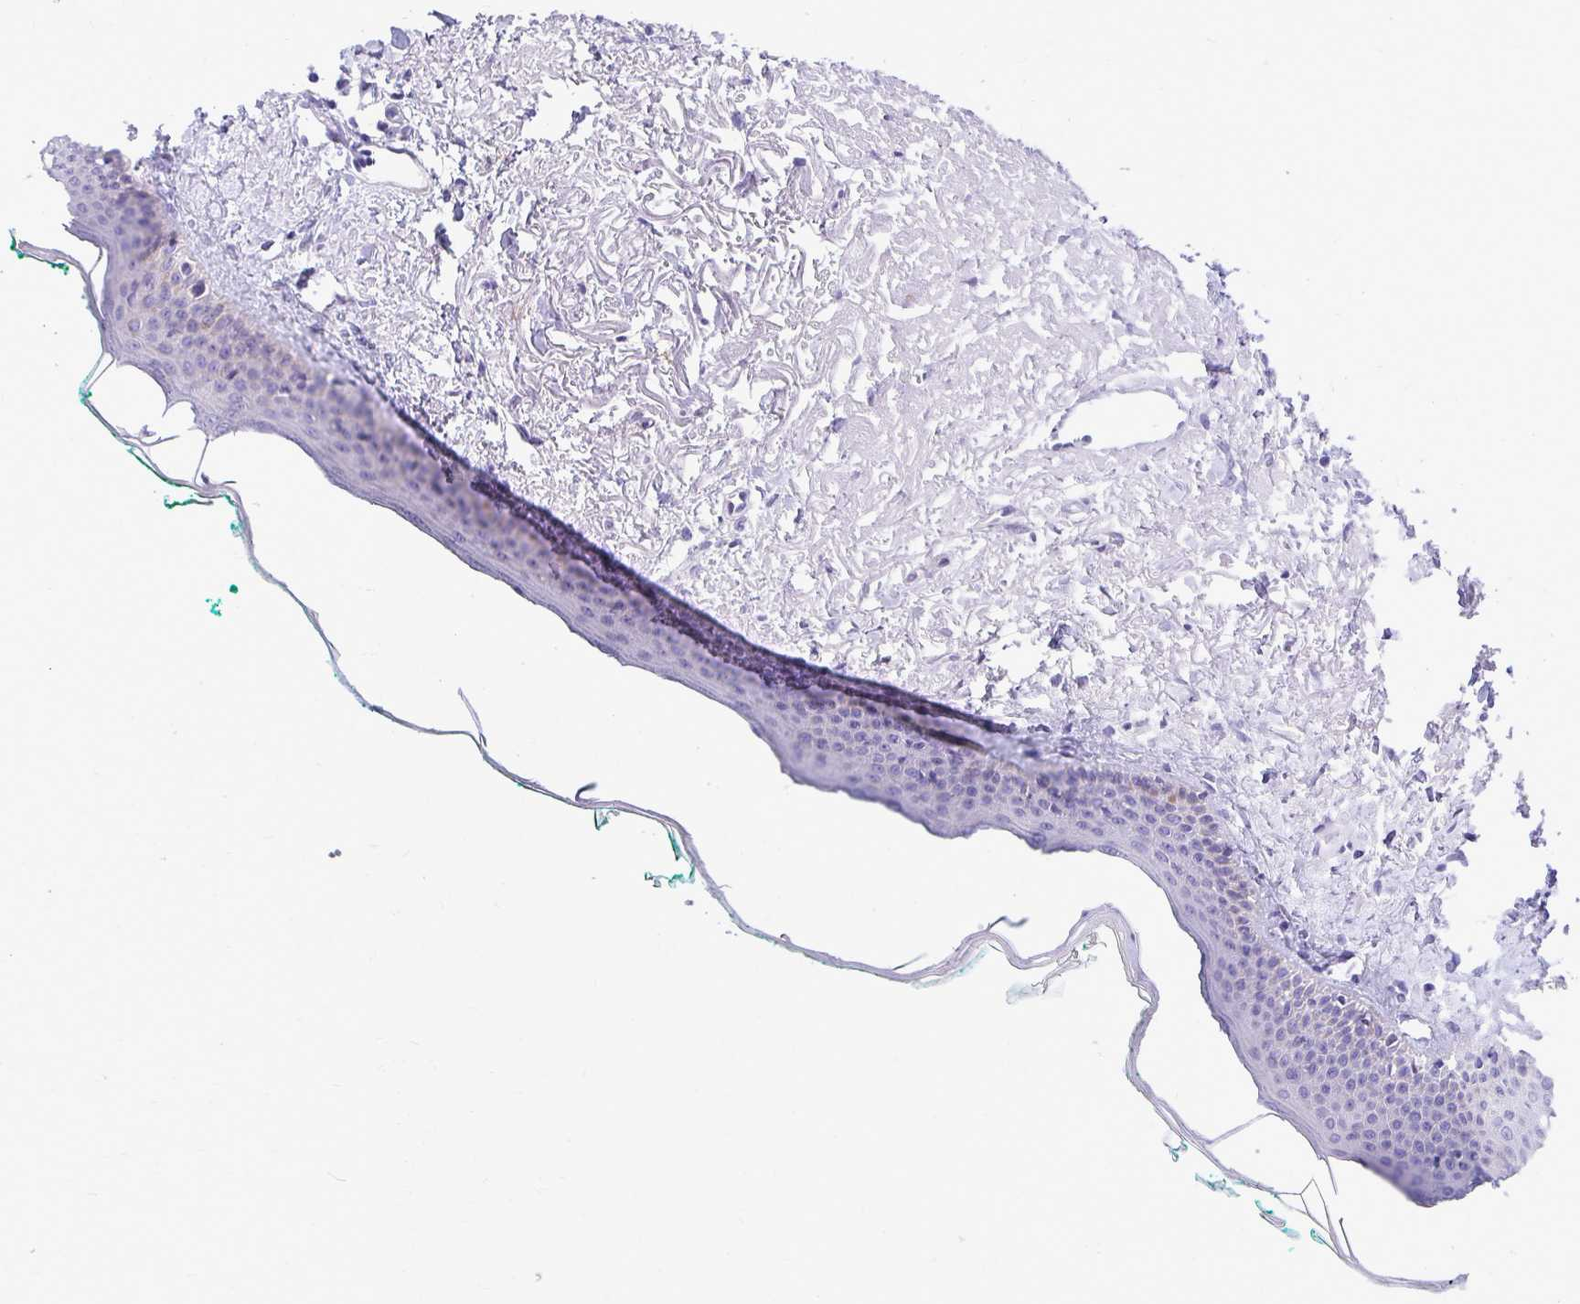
{"staining": {"intensity": "negative", "quantity": "none", "location": "none"}, "tissue": "oral mucosa", "cell_type": "Squamous epithelial cells", "image_type": "normal", "snomed": [{"axis": "morphology", "description": "Normal tissue, NOS"}, {"axis": "topography", "description": "Oral tissue"}], "caption": "Image shows no significant protein staining in squamous epithelial cells of benign oral mucosa. (Immunohistochemistry, brightfield microscopy, high magnification).", "gene": "ZSWIM9", "patient": {"sex": "female", "age": 70}}